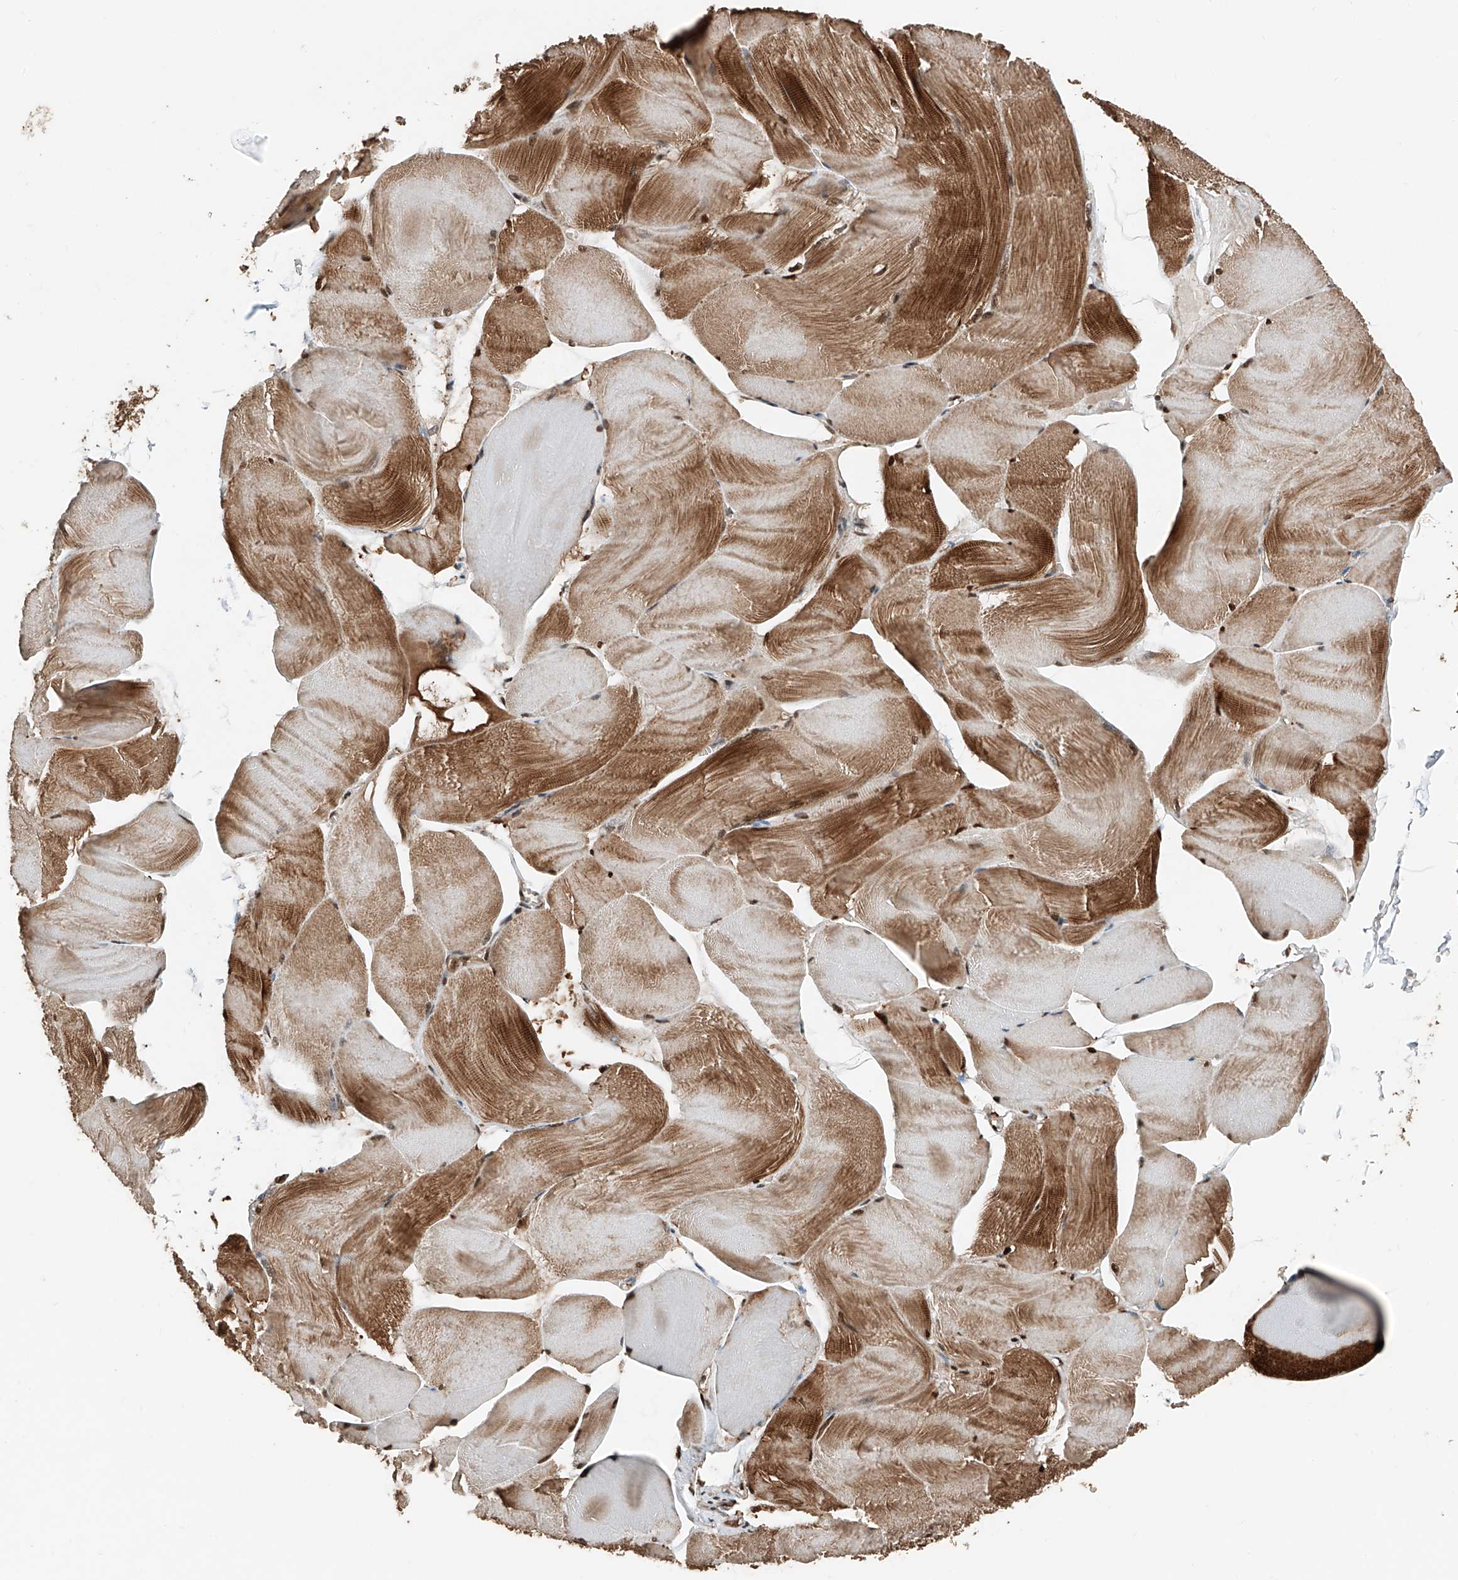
{"staining": {"intensity": "strong", "quantity": ">75%", "location": "cytoplasmic/membranous,nuclear"}, "tissue": "skeletal muscle", "cell_type": "Myocytes", "image_type": "normal", "snomed": [{"axis": "morphology", "description": "Normal tissue, NOS"}, {"axis": "morphology", "description": "Basal cell carcinoma"}, {"axis": "topography", "description": "Skeletal muscle"}], "caption": "This histopathology image shows immunohistochemistry staining of unremarkable skeletal muscle, with high strong cytoplasmic/membranous,nuclear positivity in approximately >75% of myocytes.", "gene": "RMND1", "patient": {"sex": "female", "age": 64}}